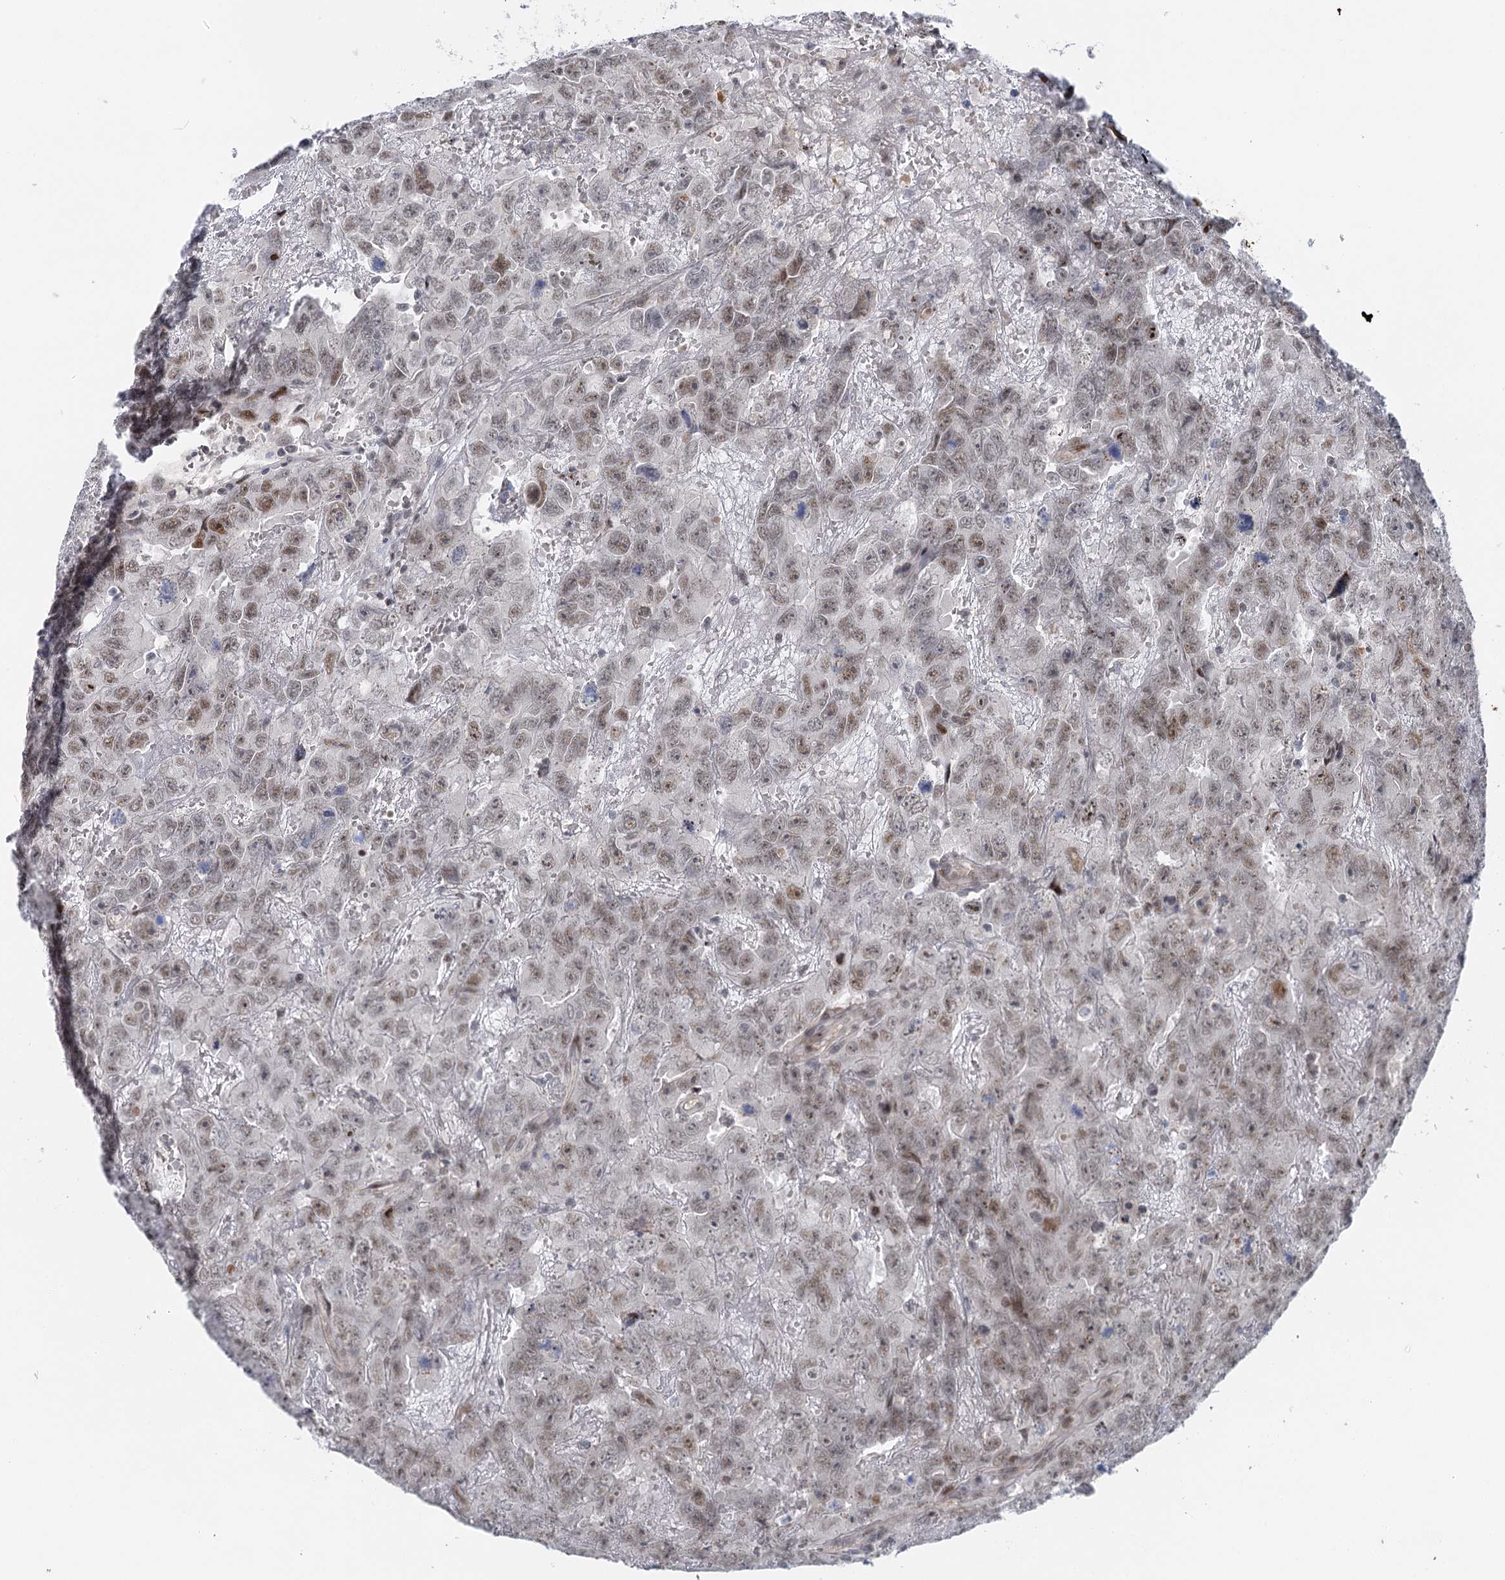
{"staining": {"intensity": "weak", "quantity": ">75%", "location": "nuclear"}, "tissue": "testis cancer", "cell_type": "Tumor cells", "image_type": "cancer", "snomed": [{"axis": "morphology", "description": "Carcinoma, Embryonal, NOS"}, {"axis": "topography", "description": "Testis"}], "caption": "Immunohistochemistry (DAB (3,3'-diaminobenzidine)) staining of embryonal carcinoma (testis) reveals weak nuclear protein staining in approximately >75% of tumor cells.", "gene": "IL11RA", "patient": {"sex": "male", "age": 45}}